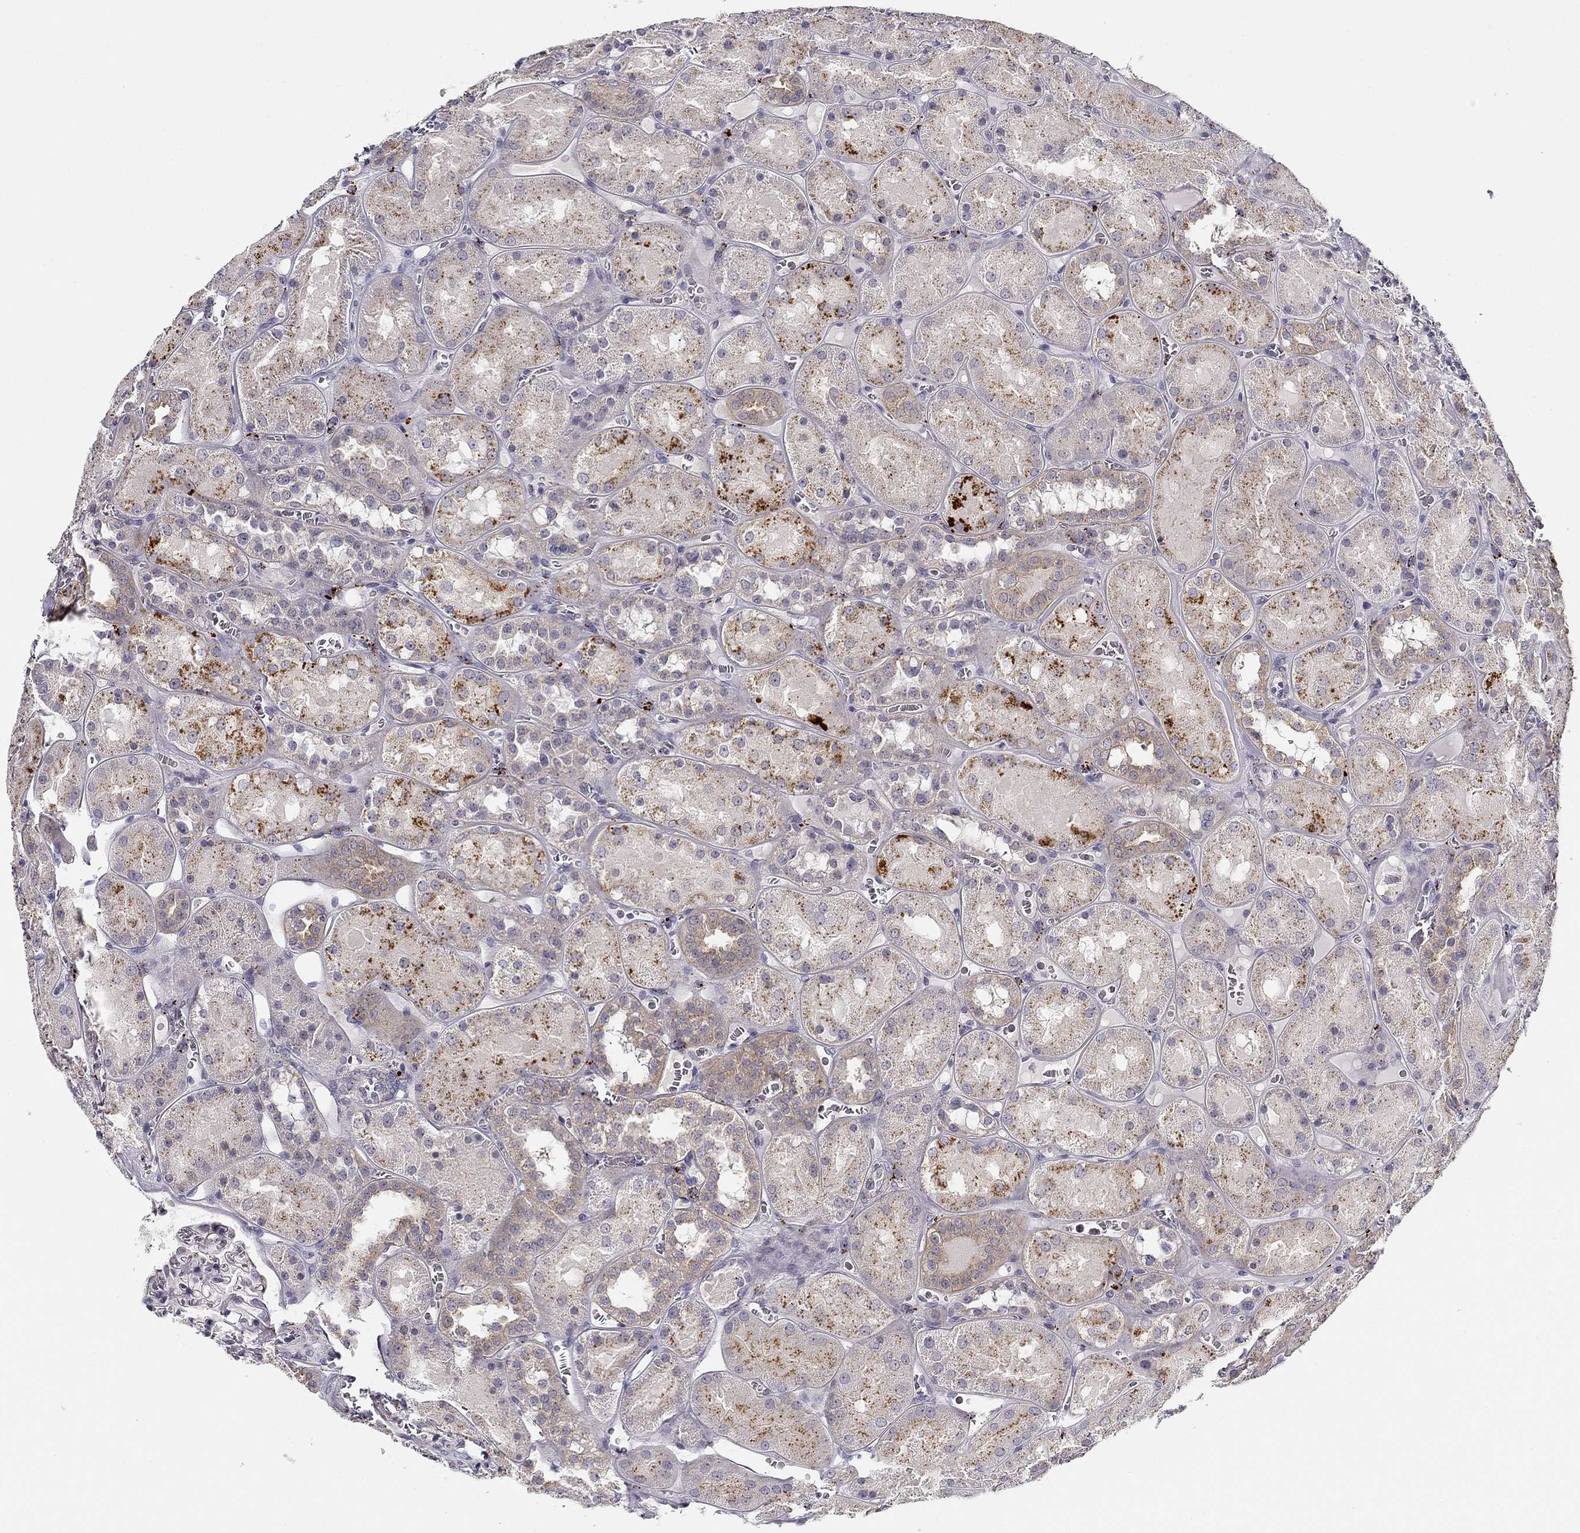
{"staining": {"intensity": "negative", "quantity": "none", "location": "none"}, "tissue": "kidney", "cell_type": "Cells in glomeruli", "image_type": "normal", "snomed": [{"axis": "morphology", "description": "Normal tissue, NOS"}, {"axis": "topography", "description": "Kidney"}], "caption": "DAB immunohistochemical staining of normal human kidney reveals no significant staining in cells in glomeruli. The staining is performed using DAB (3,3'-diaminobenzidine) brown chromogen with nuclei counter-stained in using hematoxylin.", "gene": "CNR1", "patient": {"sex": "male", "age": 73}}